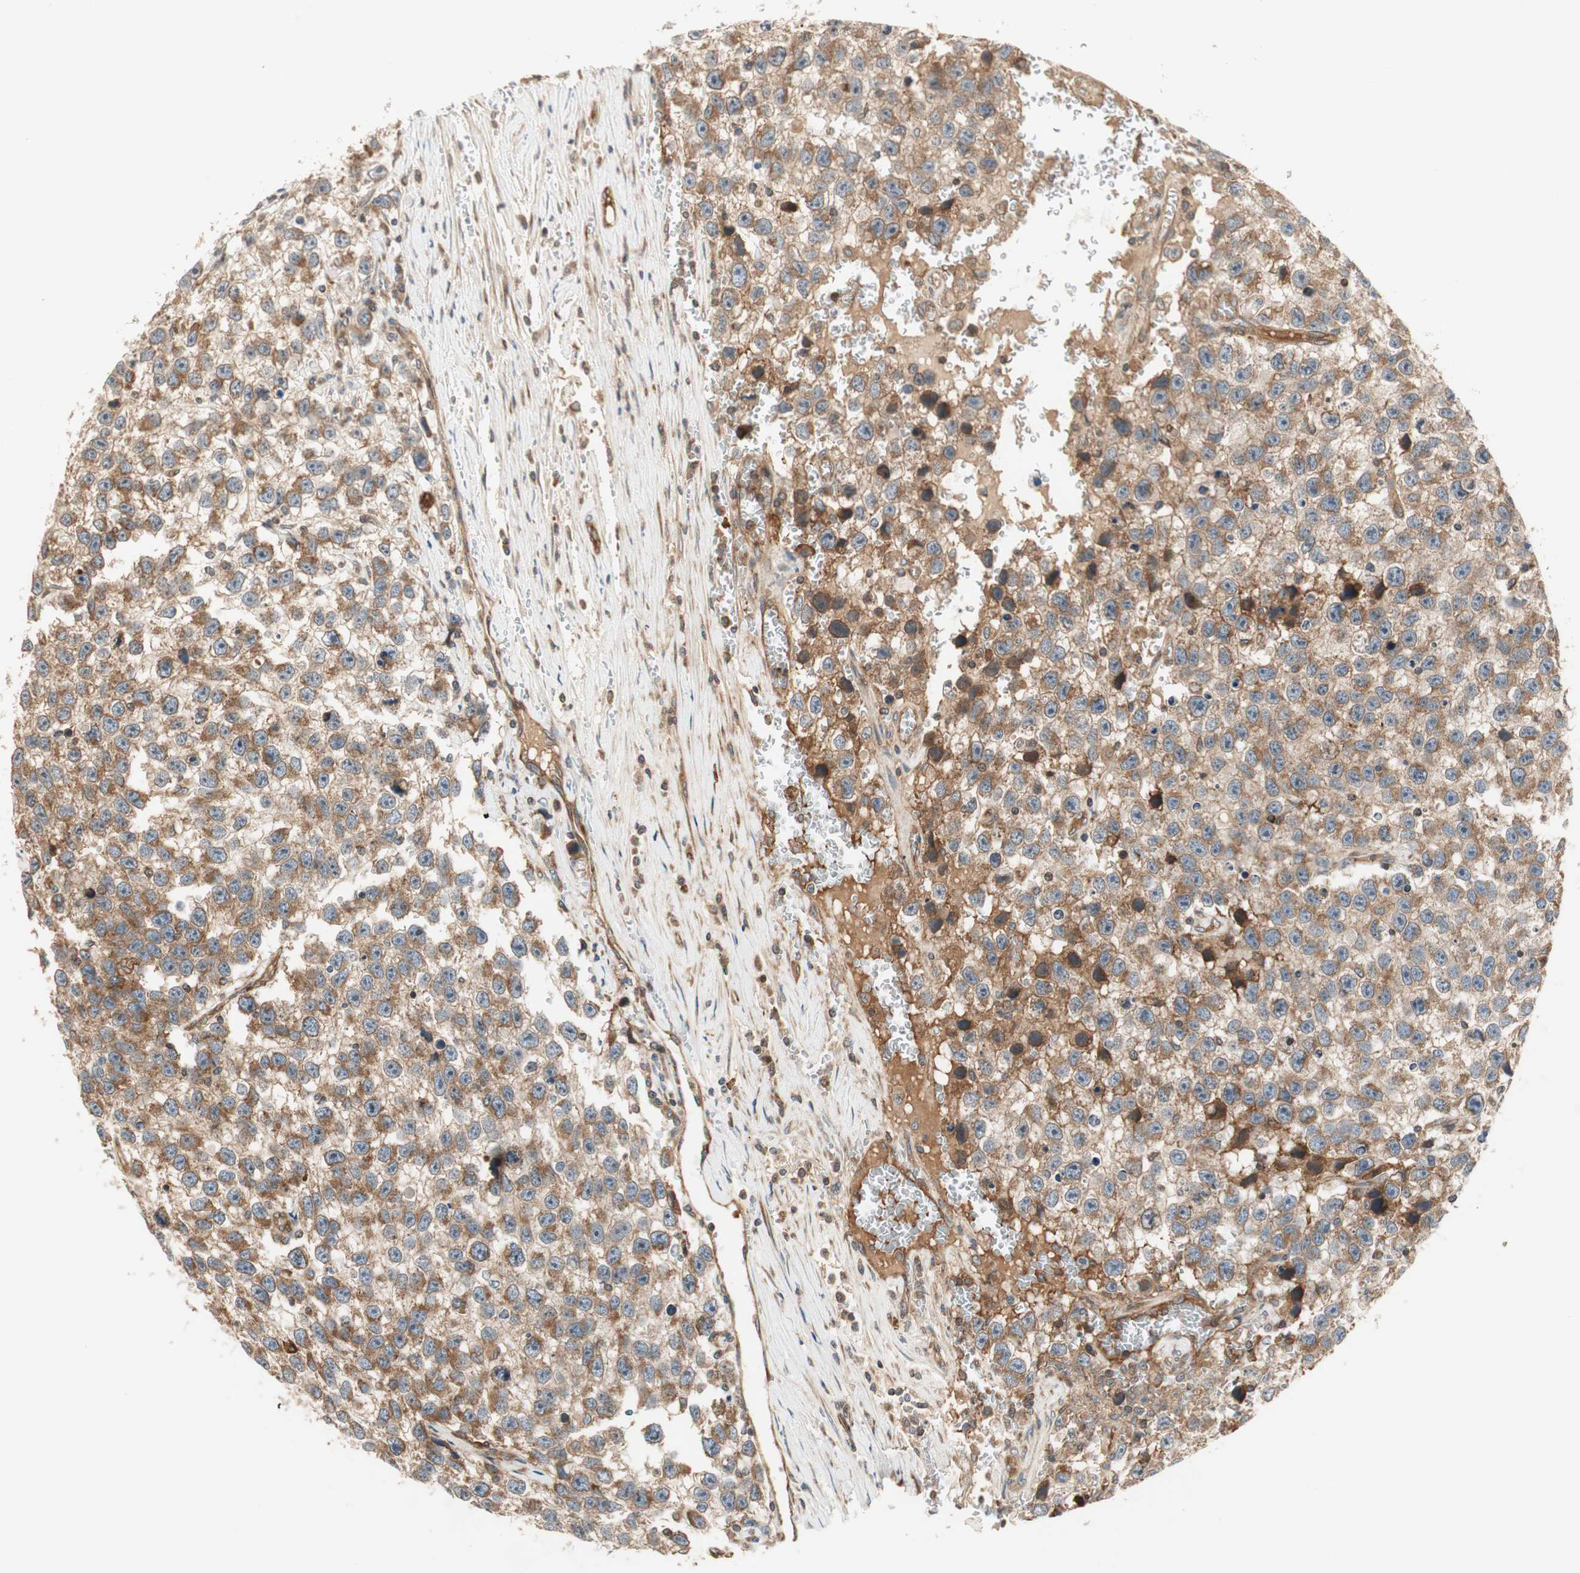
{"staining": {"intensity": "moderate", "quantity": ">75%", "location": "cytoplasmic/membranous"}, "tissue": "testis cancer", "cell_type": "Tumor cells", "image_type": "cancer", "snomed": [{"axis": "morphology", "description": "Seminoma, NOS"}, {"axis": "topography", "description": "Testis"}], "caption": "Protein staining of testis cancer tissue demonstrates moderate cytoplasmic/membranous positivity in approximately >75% of tumor cells.", "gene": "CTTNBP2NL", "patient": {"sex": "male", "age": 33}}